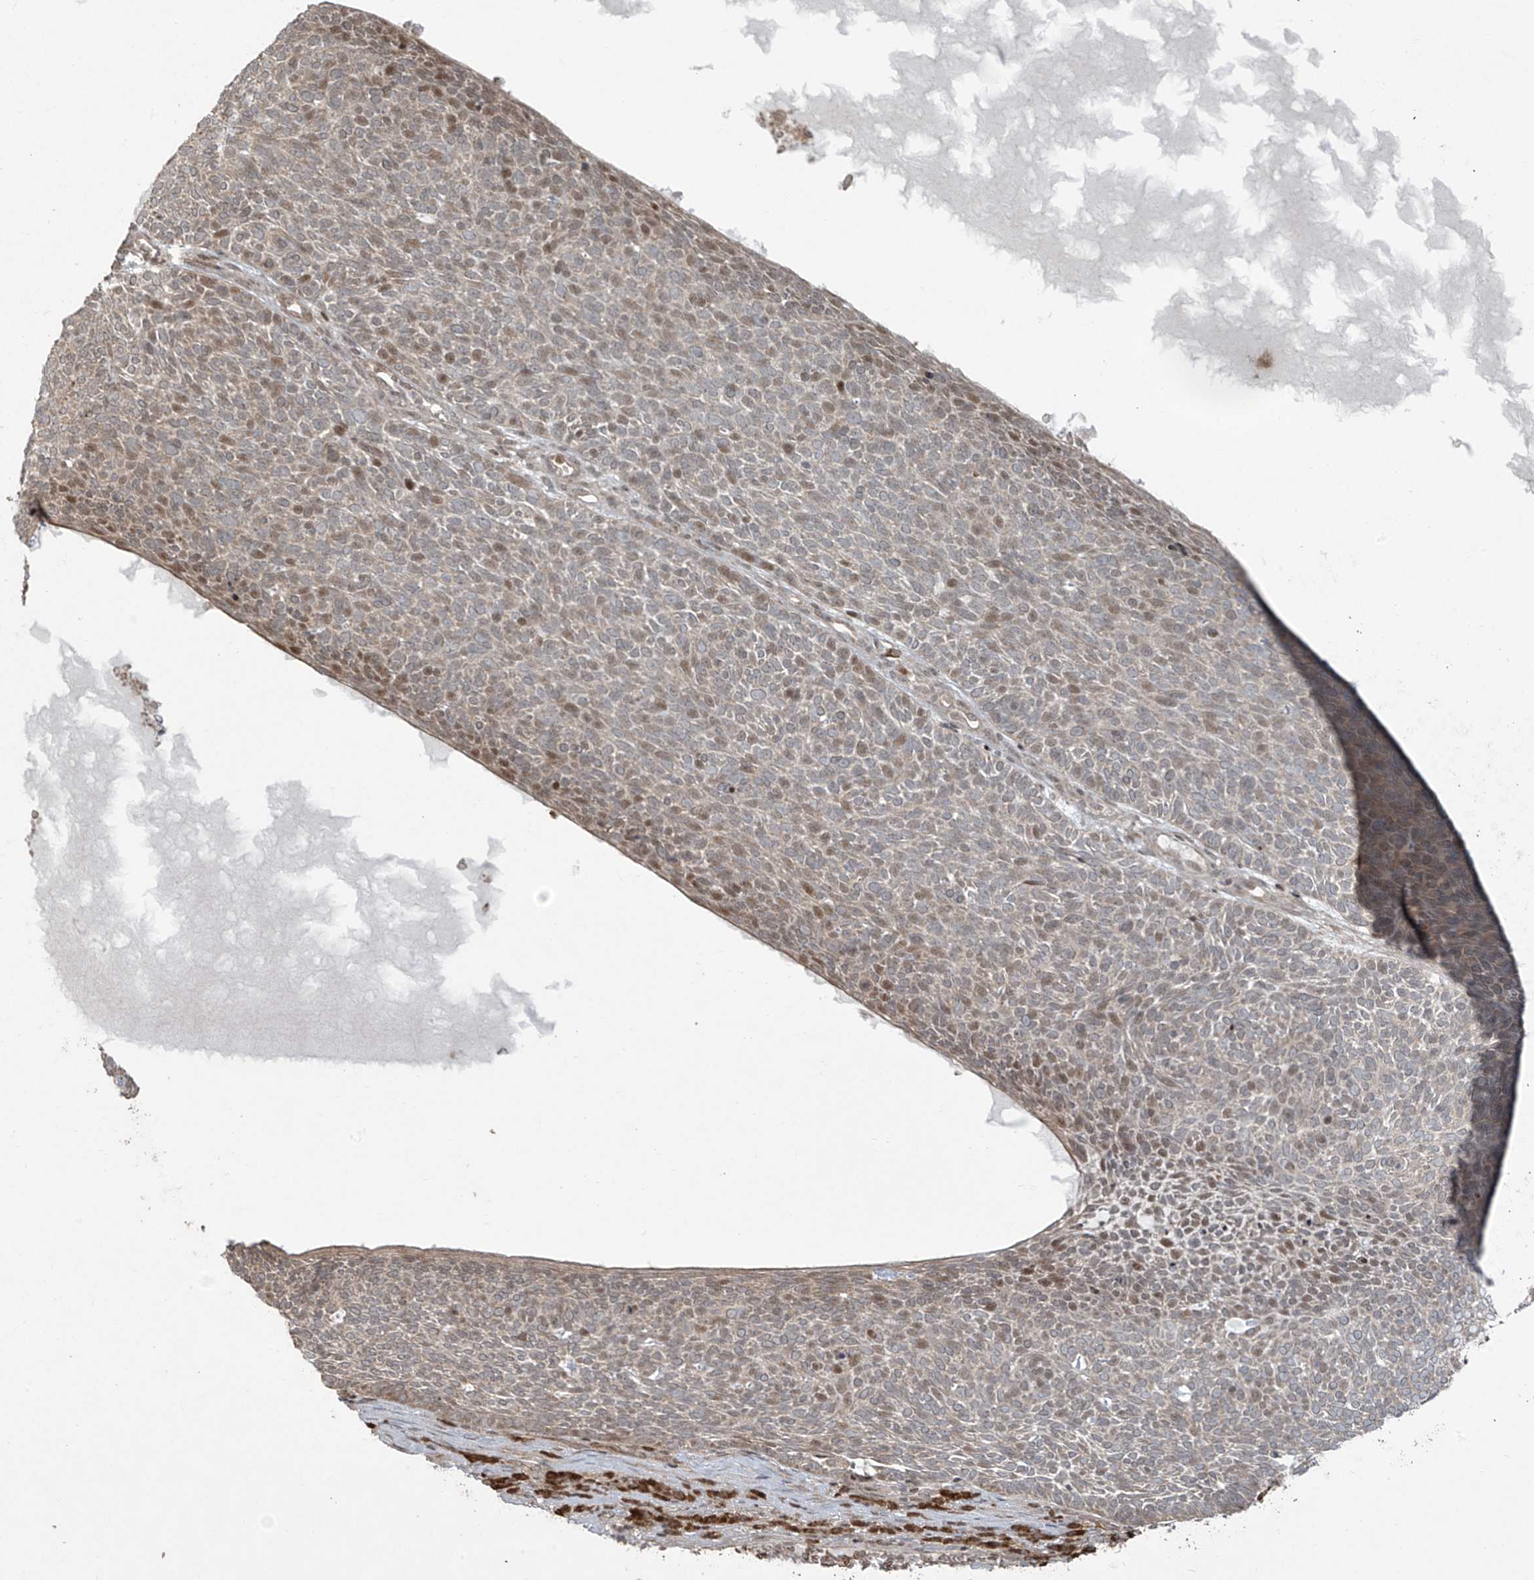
{"staining": {"intensity": "moderate", "quantity": "<25%", "location": "nuclear"}, "tissue": "skin cancer", "cell_type": "Tumor cells", "image_type": "cancer", "snomed": [{"axis": "morphology", "description": "Squamous cell carcinoma, NOS"}, {"axis": "topography", "description": "Skin"}], "caption": "Skin cancer (squamous cell carcinoma) stained with a protein marker shows moderate staining in tumor cells.", "gene": "TTC22", "patient": {"sex": "female", "age": 90}}